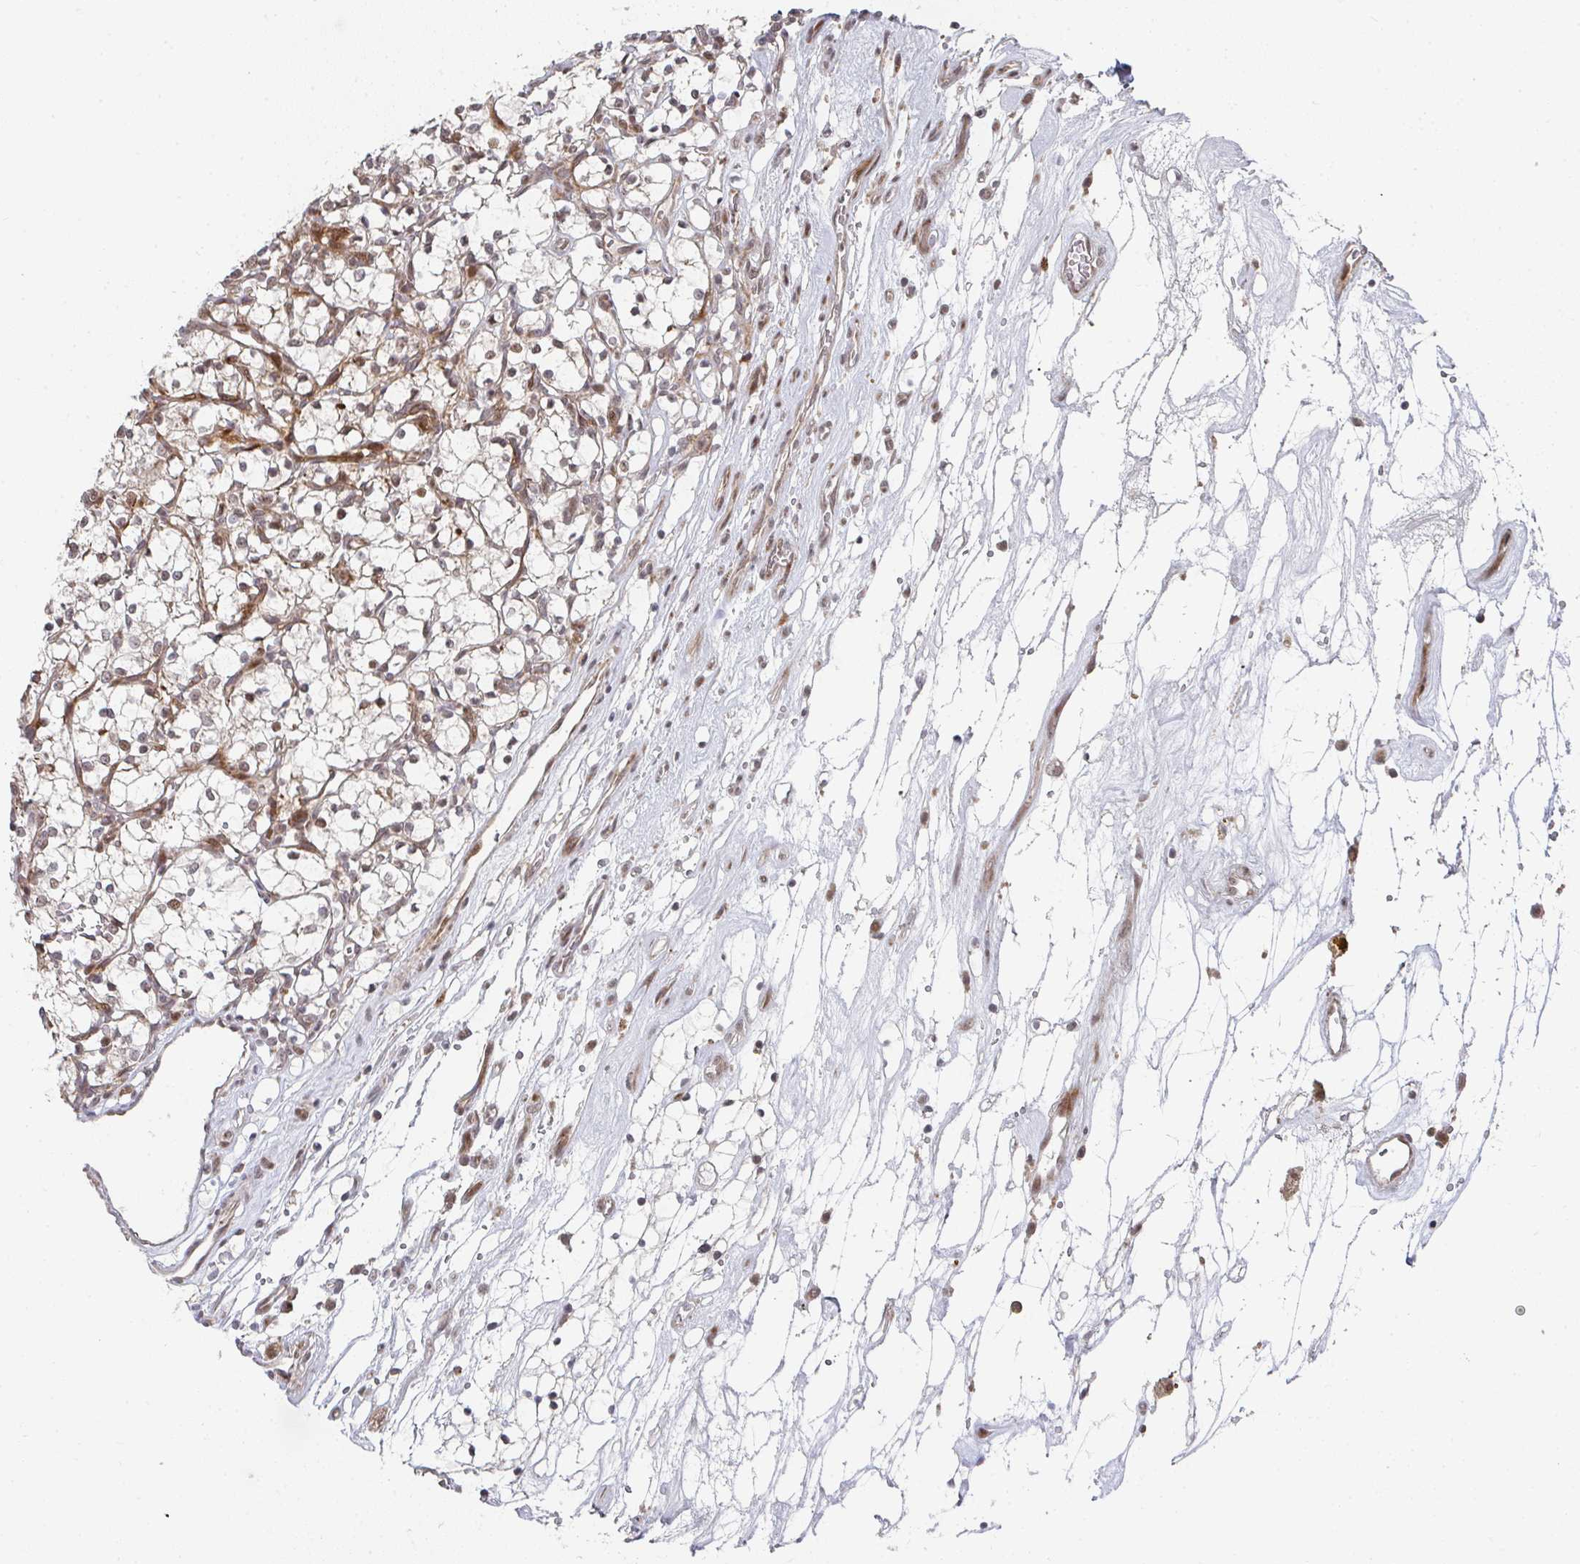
{"staining": {"intensity": "weak", "quantity": "25%-75%", "location": "cytoplasmic/membranous,nuclear"}, "tissue": "renal cancer", "cell_type": "Tumor cells", "image_type": "cancer", "snomed": [{"axis": "morphology", "description": "Adenocarcinoma, NOS"}, {"axis": "topography", "description": "Kidney"}], "caption": "A micrograph showing weak cytoplasmic/membranous and nuclear positivity in about 25%-75% of tumor cells in renal adenocarcinoma, as visualized by brown immunohistochemical staining.", "gene": "RBBP5", "patient": {"sex": "female", "age": 69}}